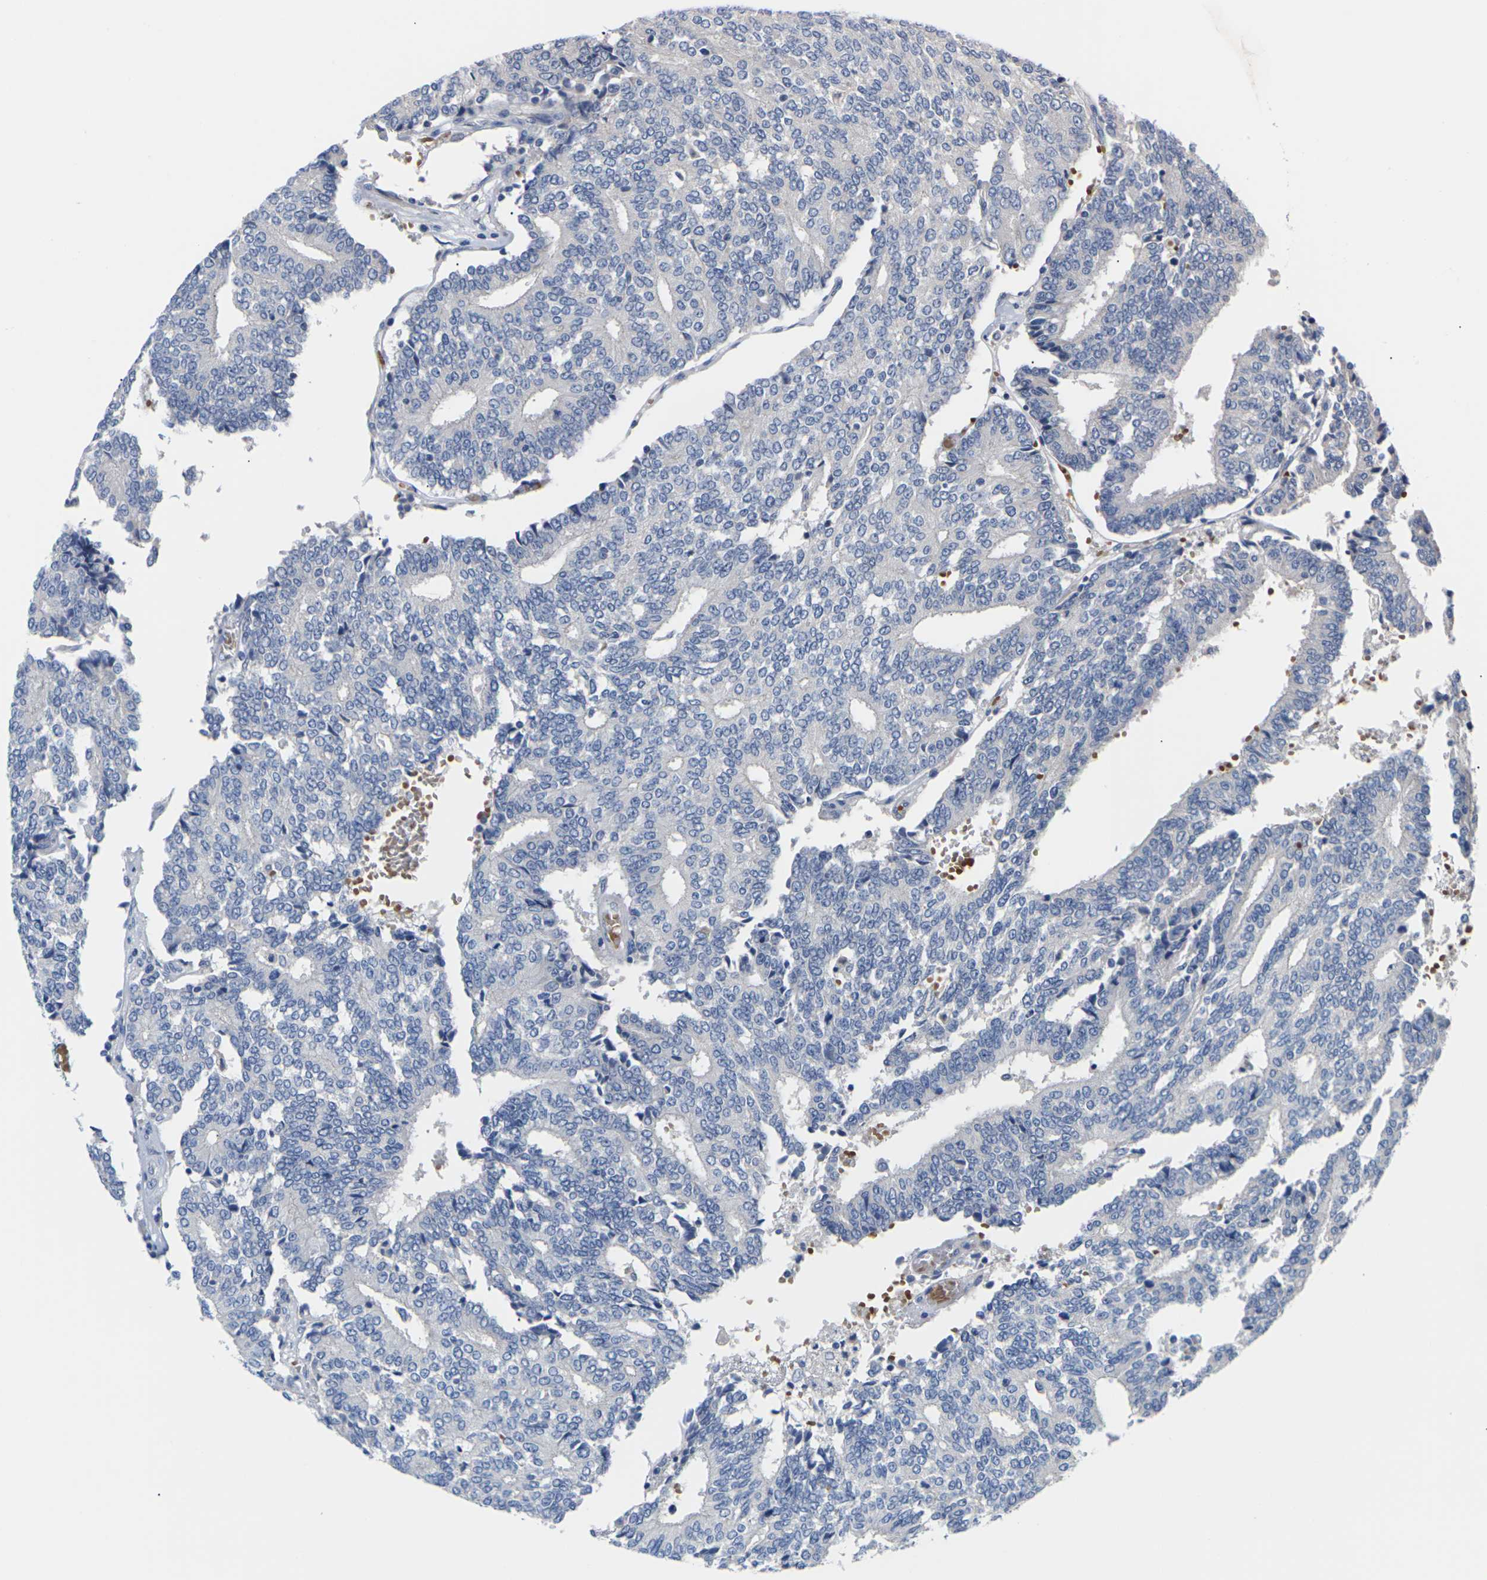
{"staining": {"intensity": "negative", "quantity": "none", "location": "none"}, "tissue": "prostate cancer", "cell_type": "Tumor cells", "image_type": "cancer", "snomed": [{"axis": "morphology", "description": "Adenocarcinoma, High grade"}, {"axis": "topography", "description": "Prostate"}], "caption": "High-grade adenocarcinoma (prostate) was stained to show a protein in brown. There is no significant positivity in tumor cells.", "gene": "TMCO4", "patient": {"sex": "male", "age": 55}}